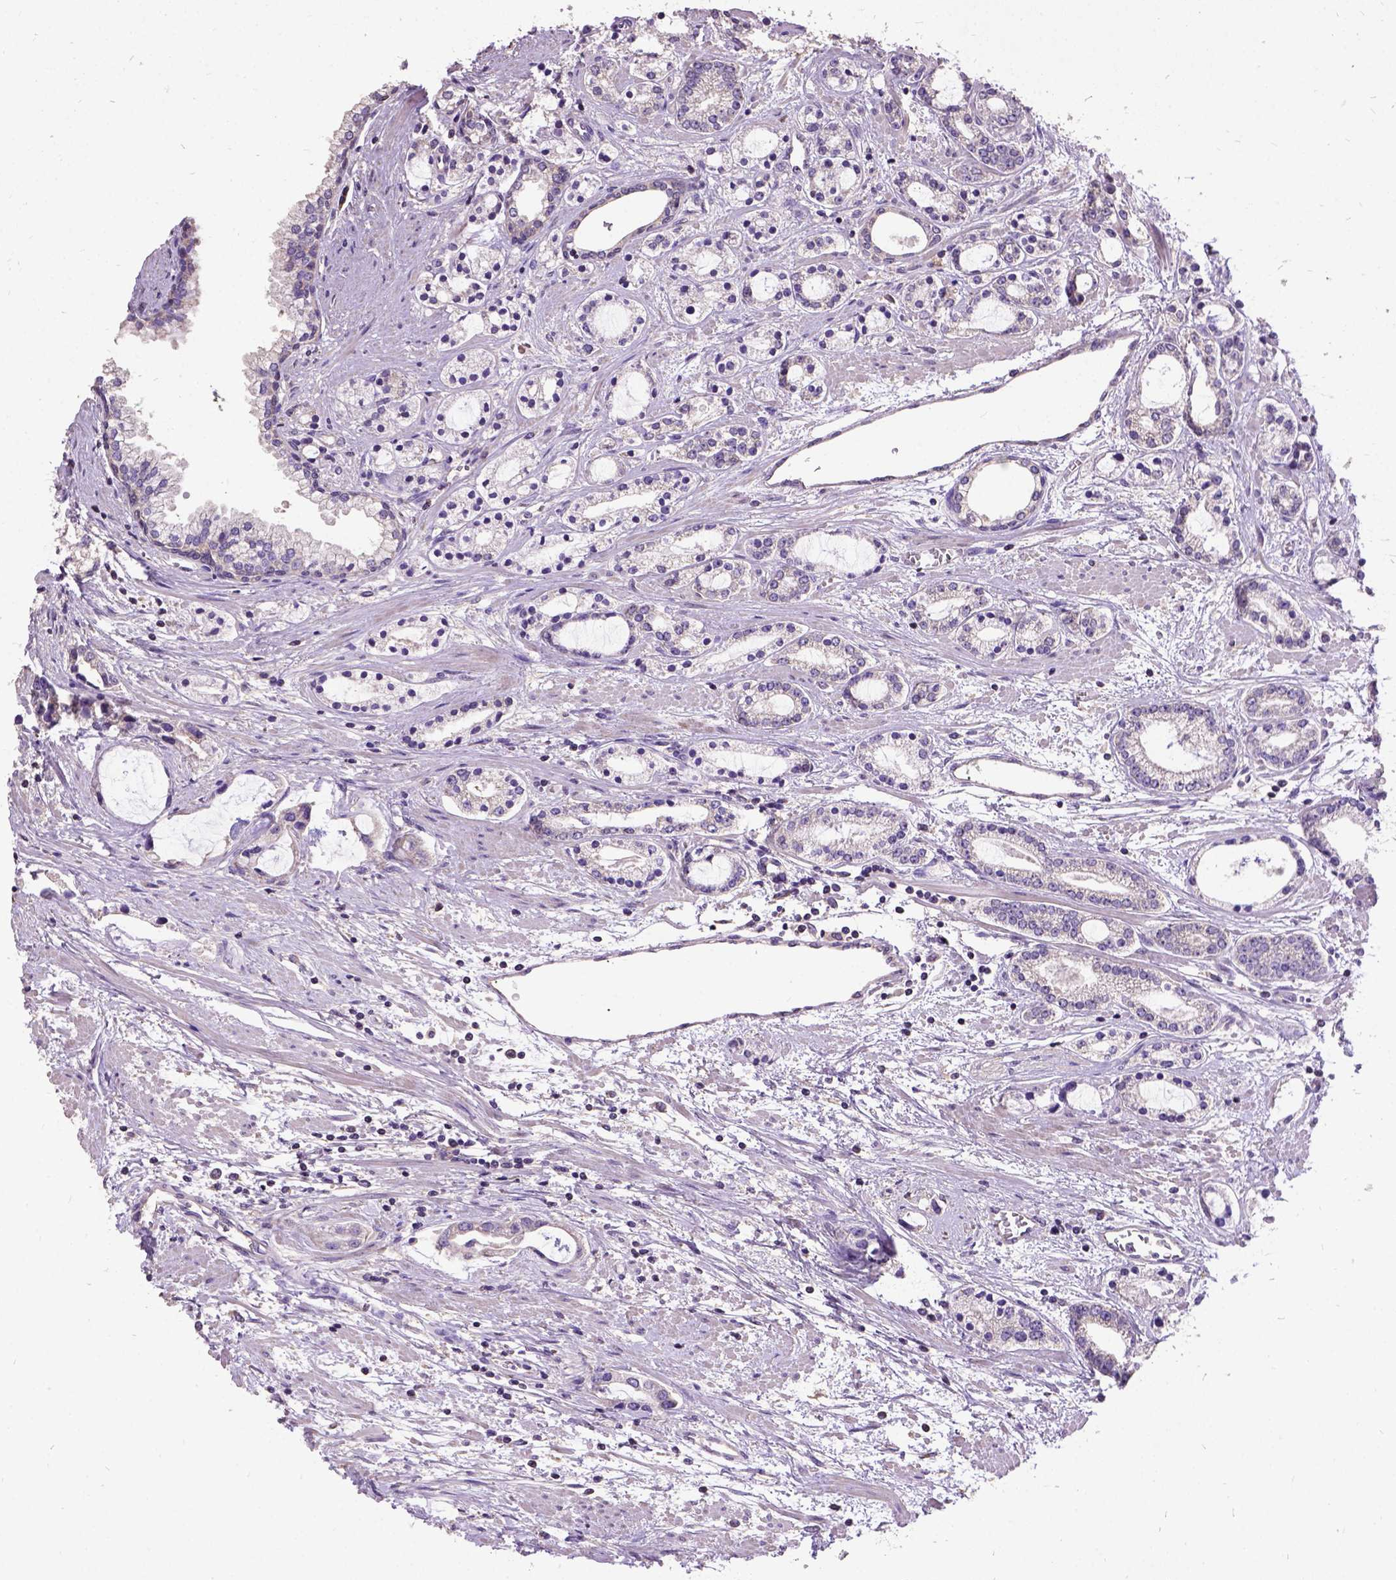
{"staining": {"intensity": "negative", "quantity": "none", "location": "none"}, "tissue": "prostate cancer", "cell_type": "Tumor cells", "image_type": "cancer", "snomed": [{"axis": "morphology", "description": "Adenocarcinoma, Medium grade"}, {"axis": "topography", "description": "Prostate"}], "caption": "Tumor cells are negative for protein expression in human prostate adenocarcinoma (medium-grade). Nuclei are stained in blue.", "gene": "DQX1", "patient": {"sex": "male", "age": 57}}